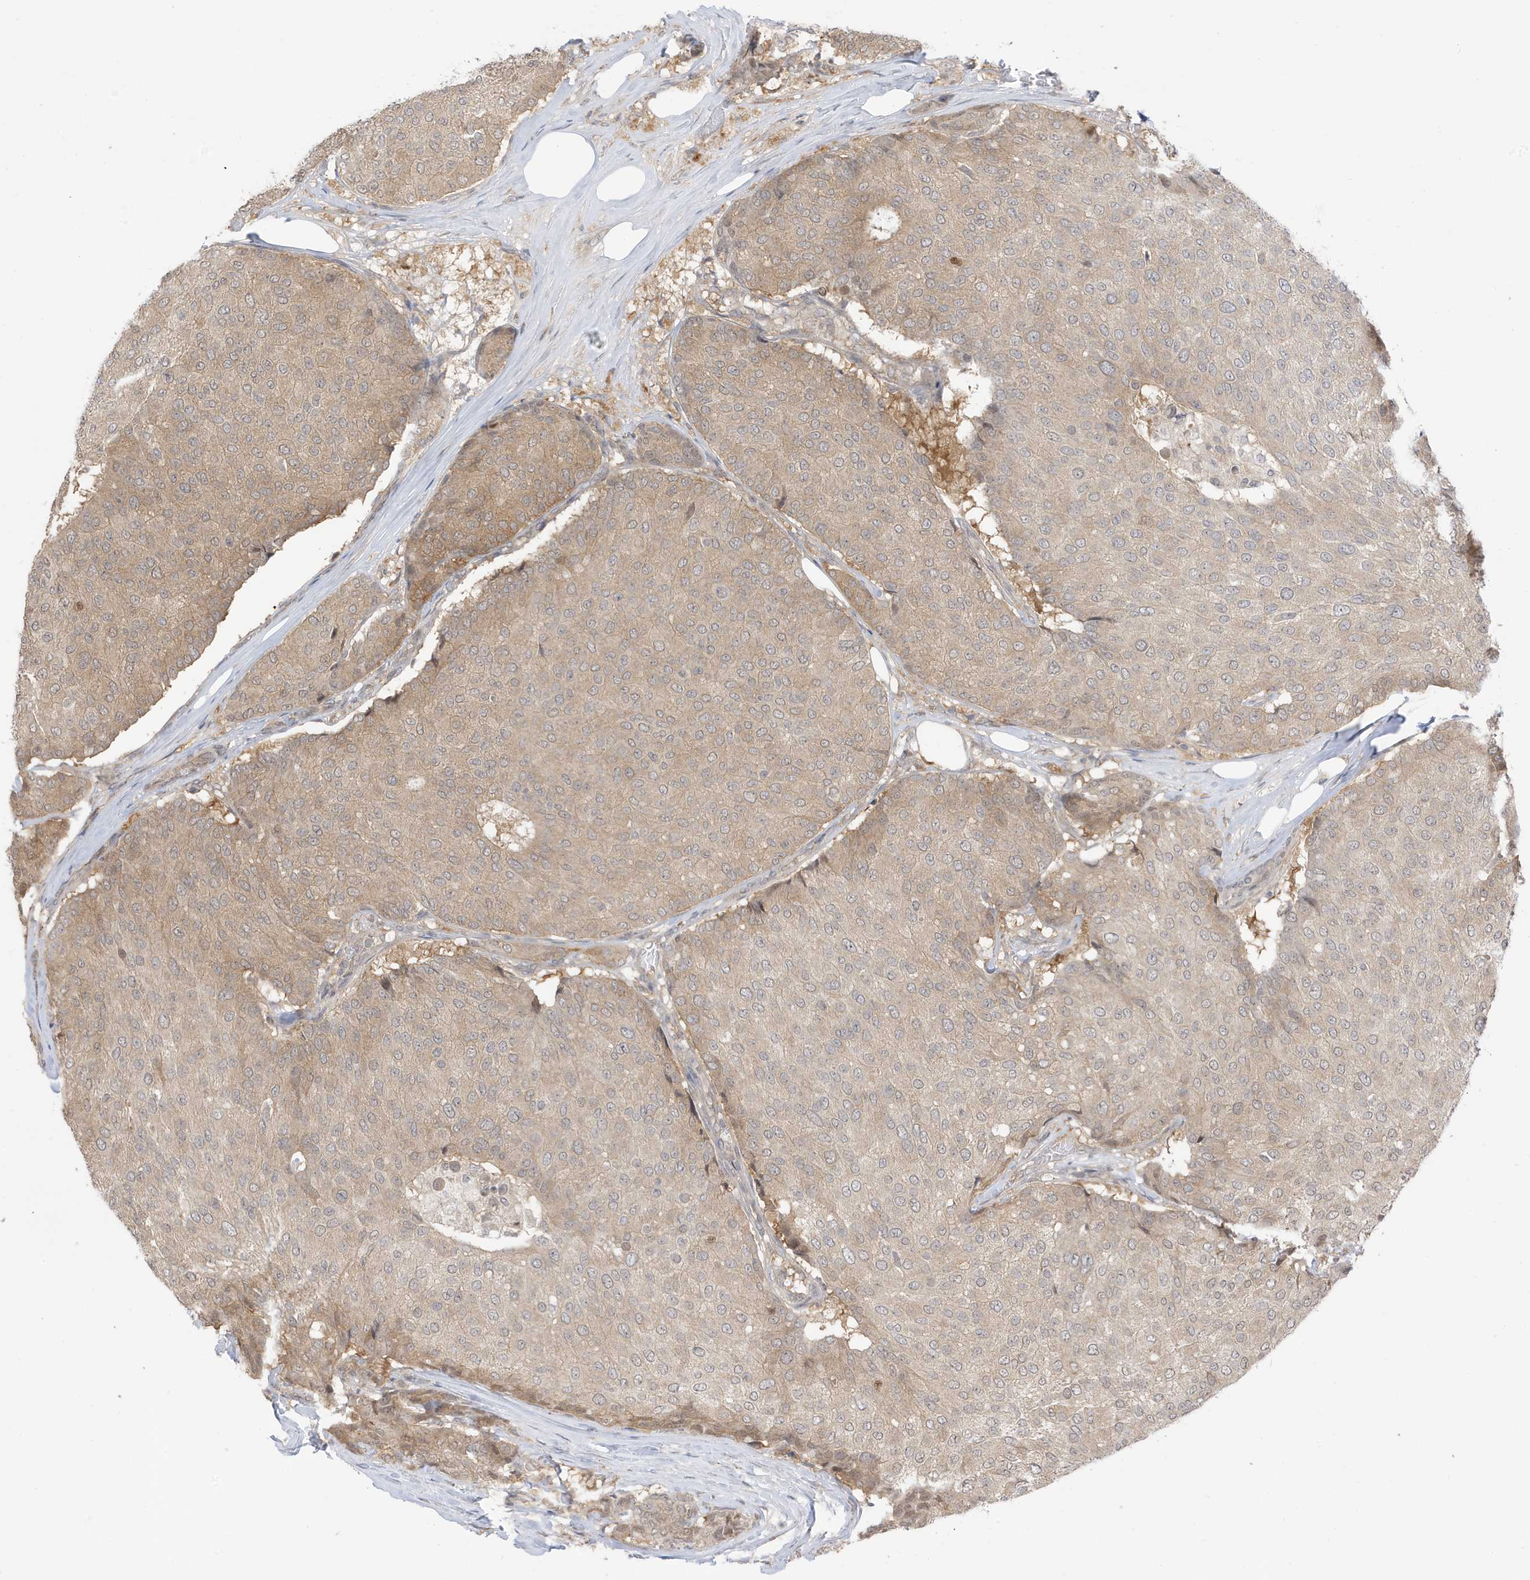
{"staining": {"intensity": "weak", "quantity": ">75%", "location": "cytoplasmic/membranous"}, "tissue": "breast cancer", "cell_type": "Tumor cells", "image_type": "cancer", "snomed": [{"axis": "morphology", "description": "Duct carcinoma"}, {"axis": "topography", "description": "Breast"}], "caption": "A brown stain shows weak cytoplasmic/membranous staining of a protein in human breast intraductal carcinoma tumor cells.", "gene": "TAB3", "patient": {"sex": "female", "age": 75}}